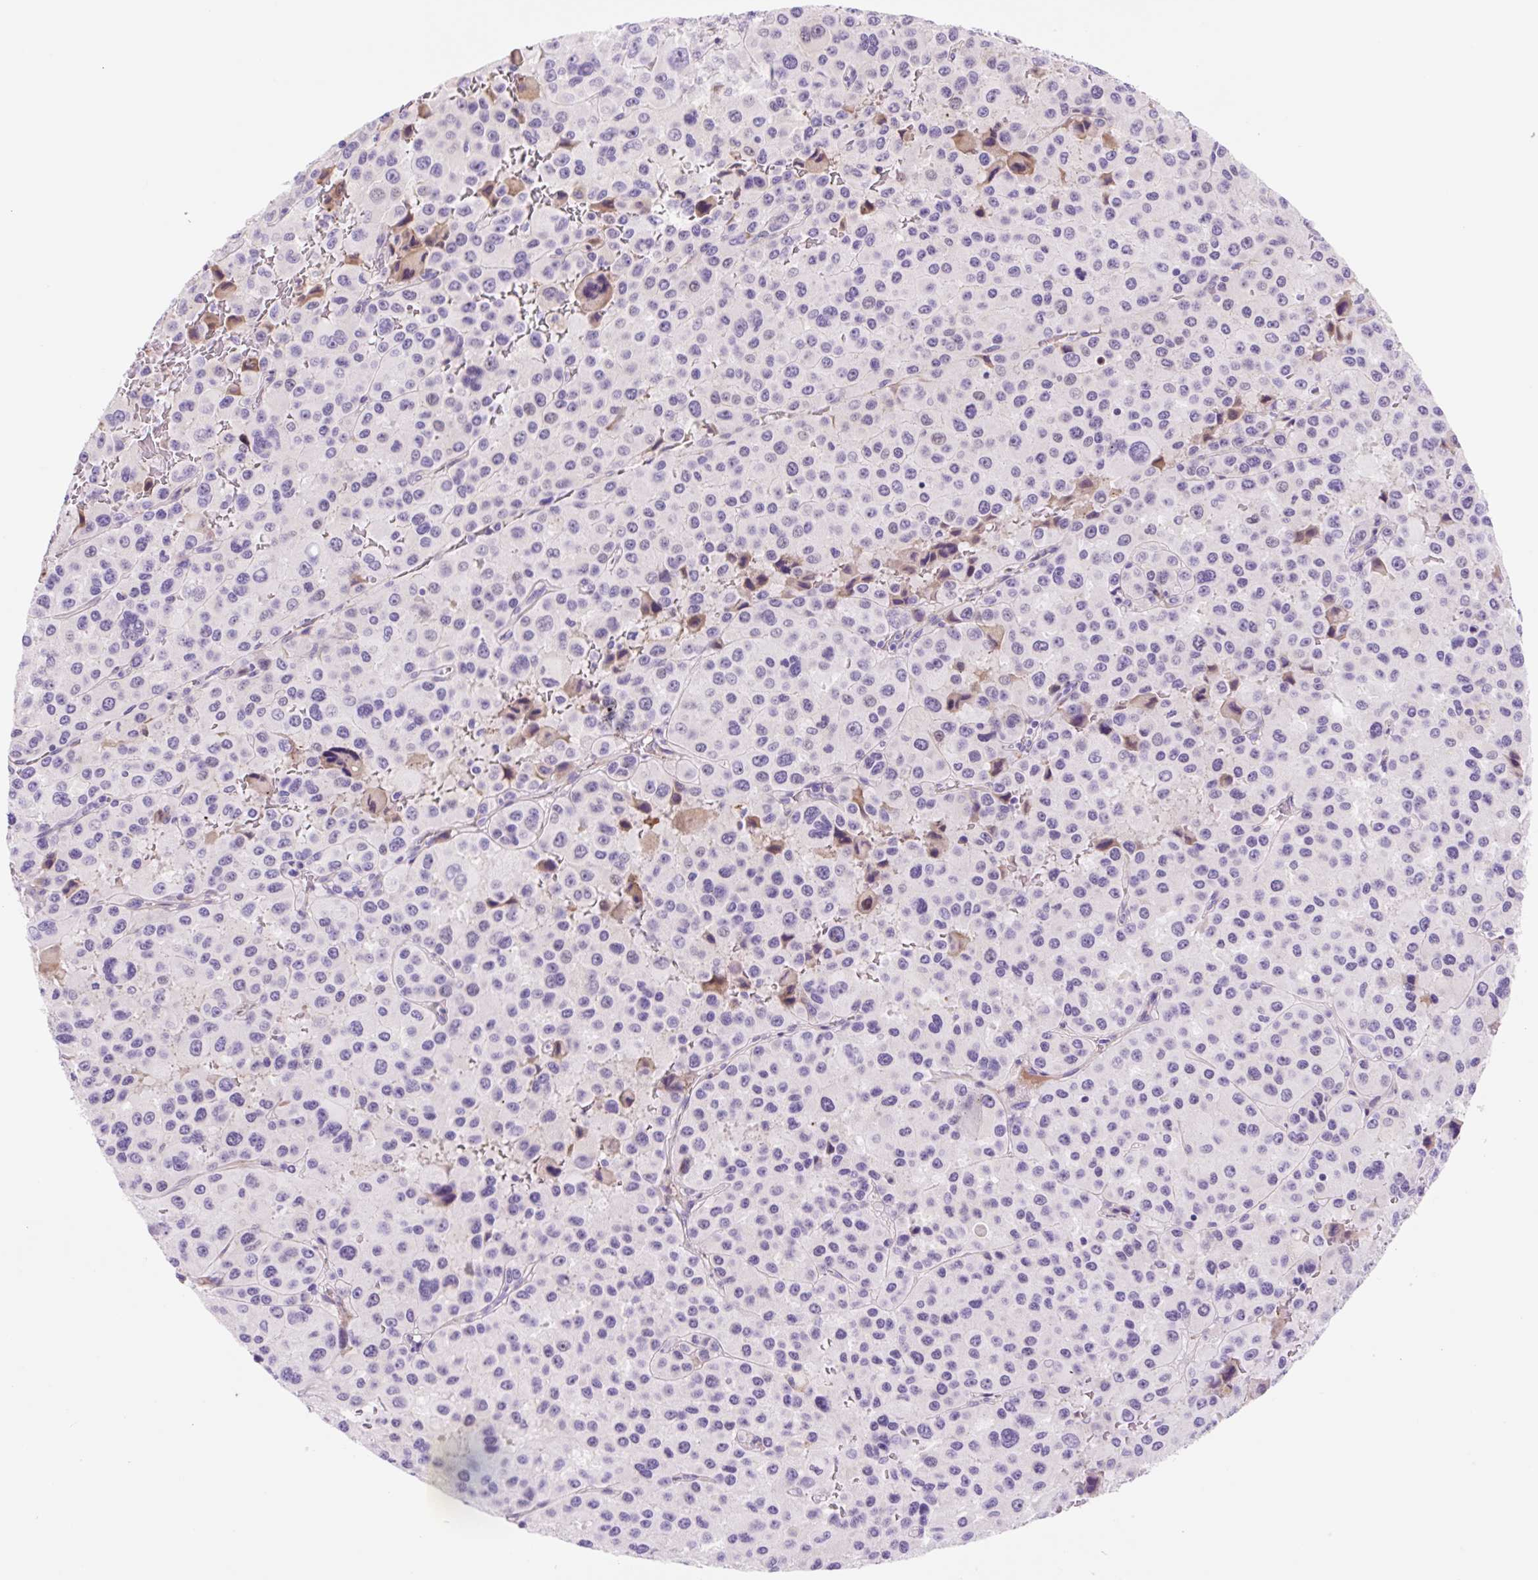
{"staining": {"intensity": "negative", "quantity": "none", "location": "none"}, "tissue": "melanoma", "cell_type": "Tumor cells", "image_type": "cancer", "snomed": [{"axis": "morphology", "description": "Malignant melanoma, Metastatic site"}, {"axis": "topography", "description": "Lymph node"}], "caption": "Tumor cells are negative for brown protein staining in melanoma.", "gene": "ZNF121", "patient": {"sex": "female", "age": 65}}